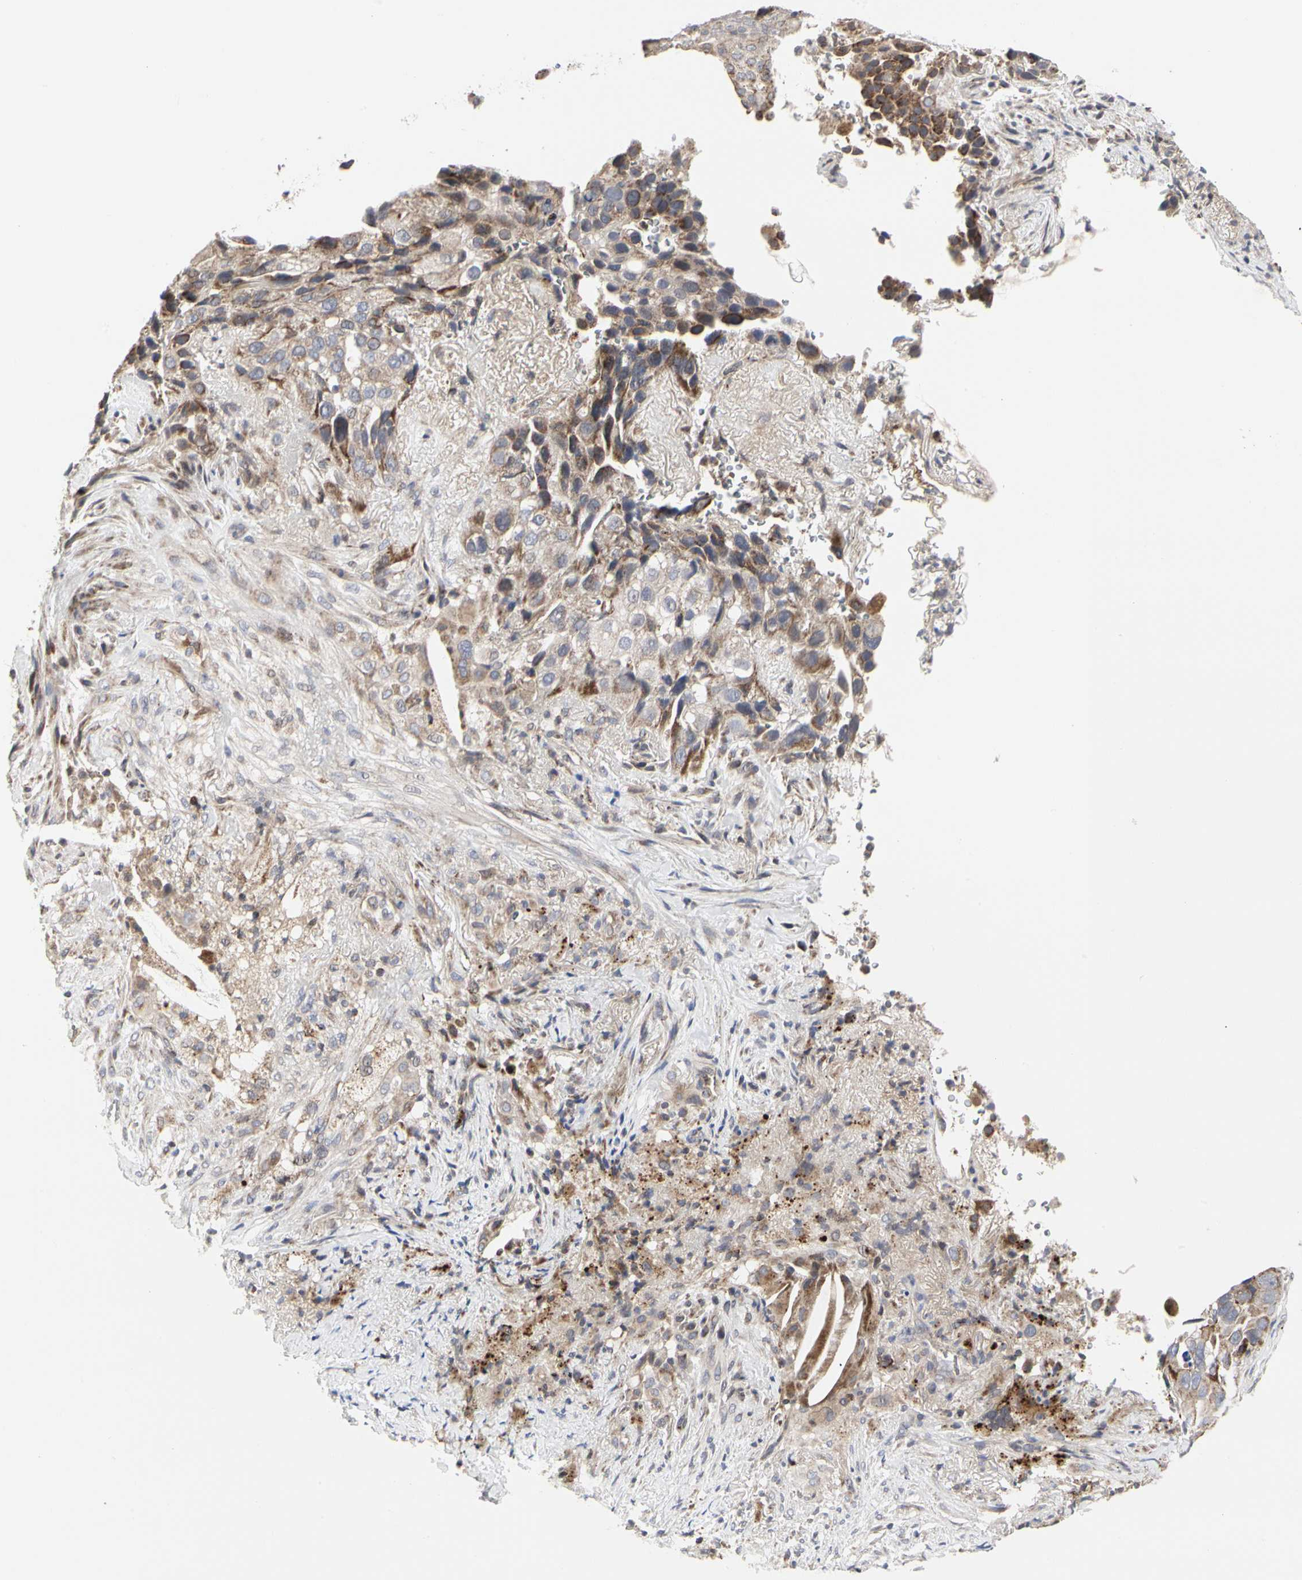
{"staining": {"intensity": "weak", "quantity": "25%-75%", "location": "cytoplasmic/membranous"}, "tissue": "lung cancer", "cell_type": "Tumor cells", "image_type": "cancer", "snomed": [{"axis": "morphology", "description": "Squamous cell carcinoma, NOS"}, {"axis": "topography", "description": "Lung"}], "caption": "Weak cytoplasmic/membranous expression is identified in about 25%-75% of tumor cells in lung squamous cell carcinoma.", "gene": "TSKU", "patient": {"sex": "male", "age": 54}}